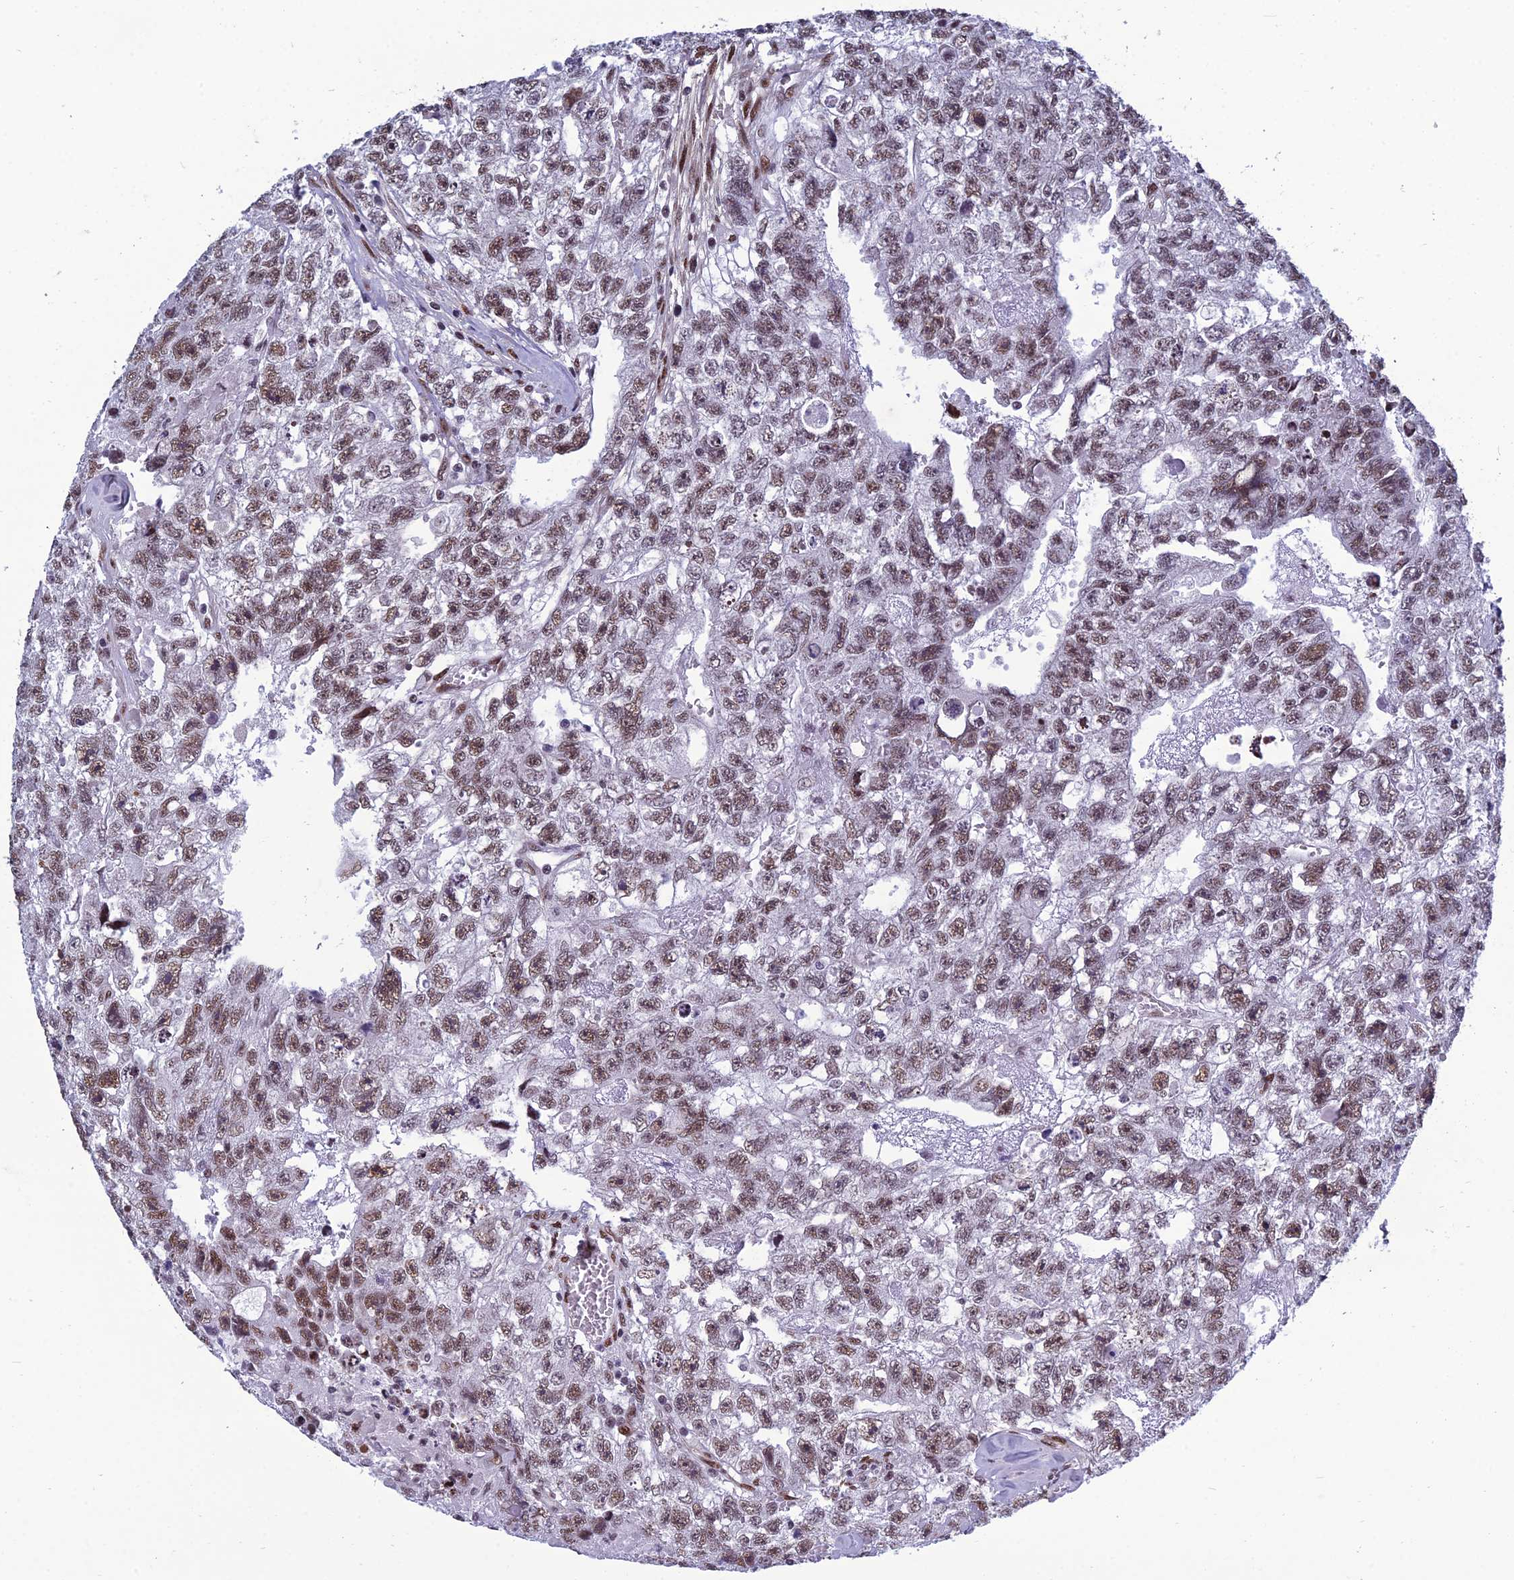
{"staining": {"intensity": "moderate", "quantity": ">75%", "location": "nuclear"}, "tissue": "testis cancer", "cell_type": "Tumor cells", "image_type": "cancer", "snomed": [{"axis": "morphology", "description": "Carcinoma, Embryonal, NOS"}, {"axis": "topography", "description": "Testis"}], "caption": "This image demonstrates testis cancer stained with immunohistochemistry (IHC) to label a protein in brown. The nuclear of tumor cells show moderate positivity for the protein. Nuclei are counter-stained blue.", "gene": "RSRC1", "patient": {"sex": "male", "age": 26}}